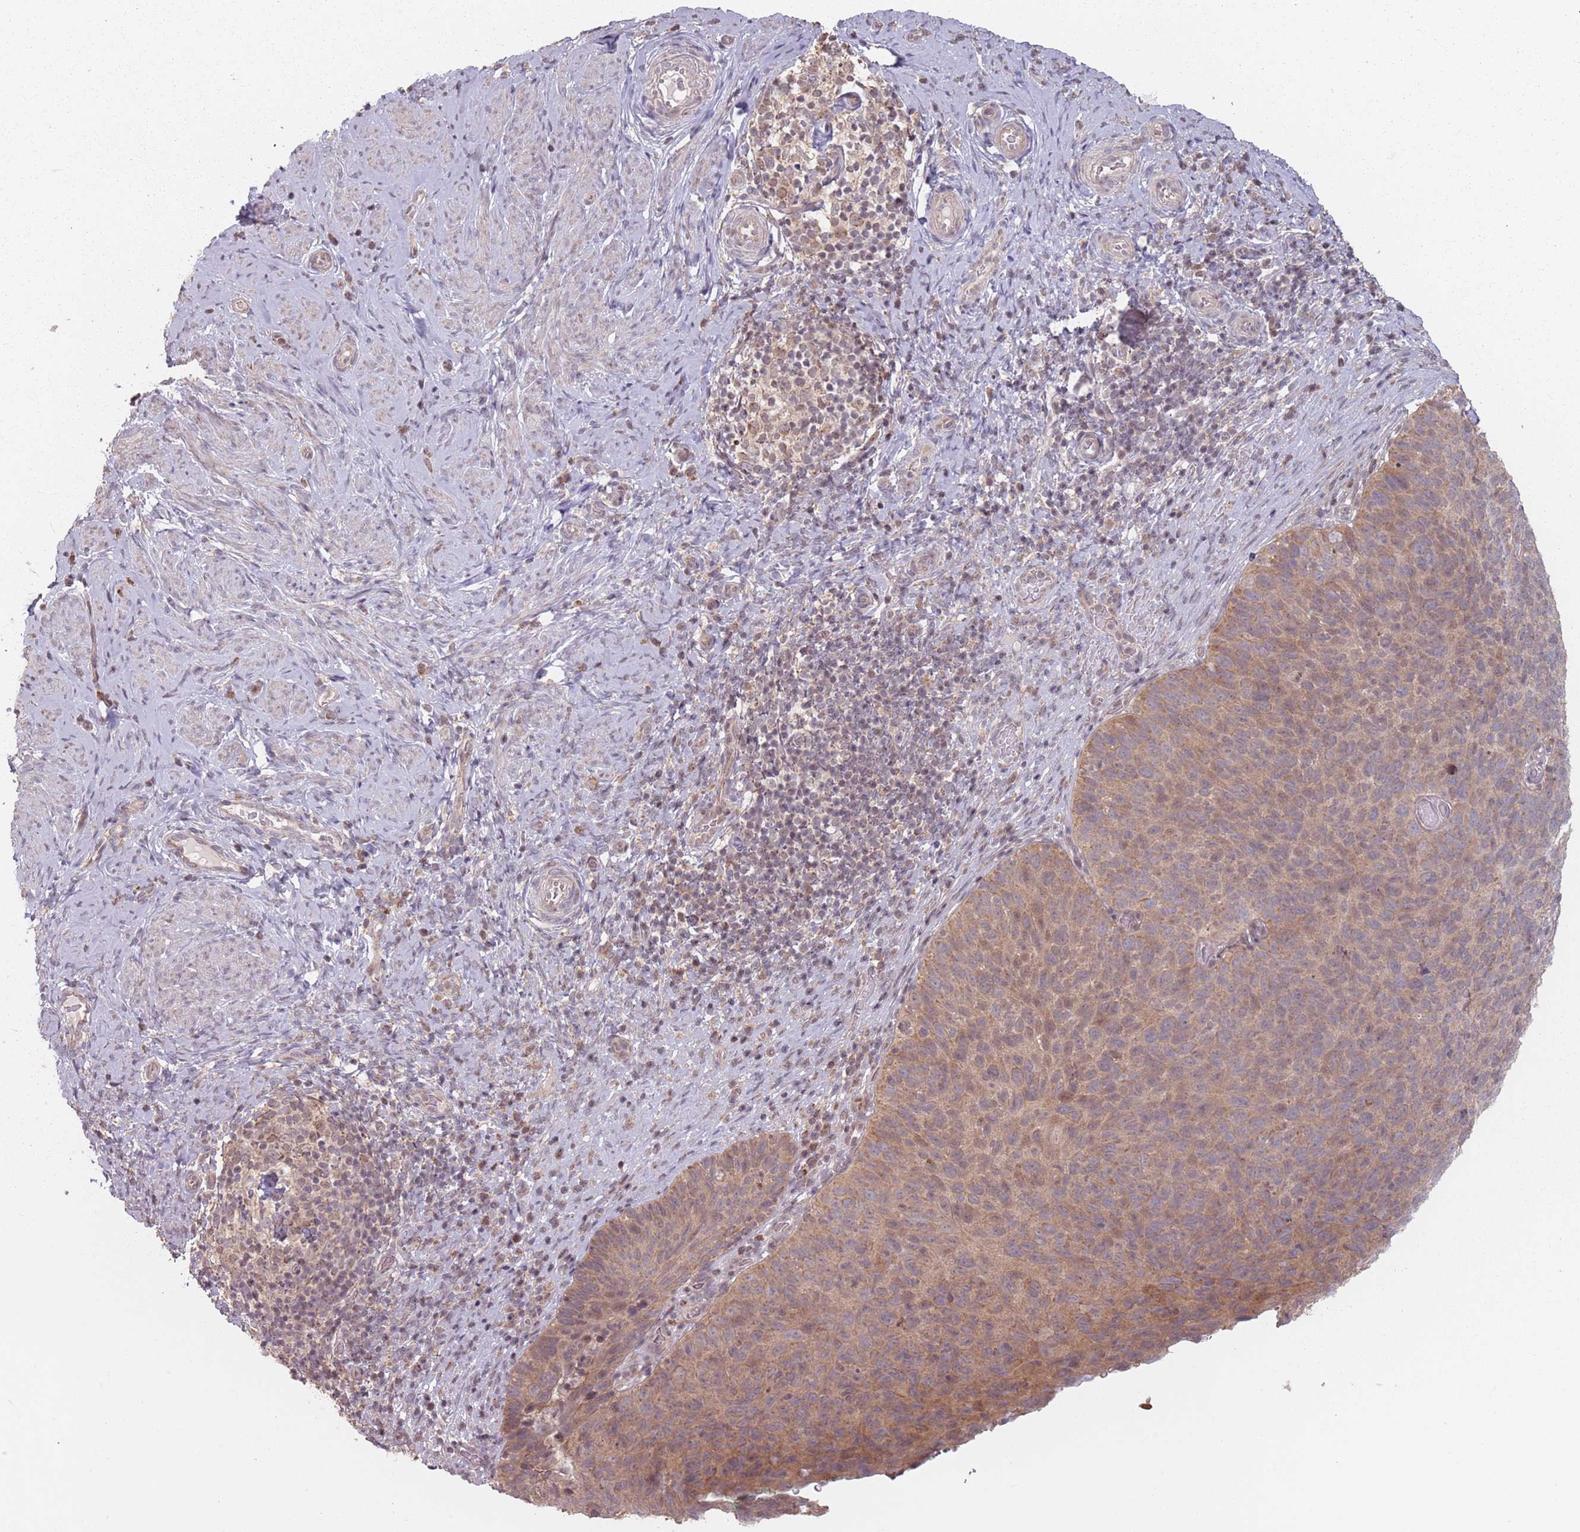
{"staining": {"intensity": "moderate", "quantity": ">75%", "location": "cytoplasmic/membranous,nuclear"}, "tissue": "cervical cancer", "cell_type": "Tumor cells", "image_type": "cancer", "snomed": [{"axis": "morphology", "description": "Squamous cell carcinoma, NOS"}, {"axis": "topography", "description": "Cervix"}], "caption": "Cervical squamous cell carcinoma stained with immunohistochemistry exhibits moderate cytoplasmic/membranous and nuclear positivity in about >75% of tumor cells.", "gene": "VPS52", "patient": {"sex": "female", "age": 80}}